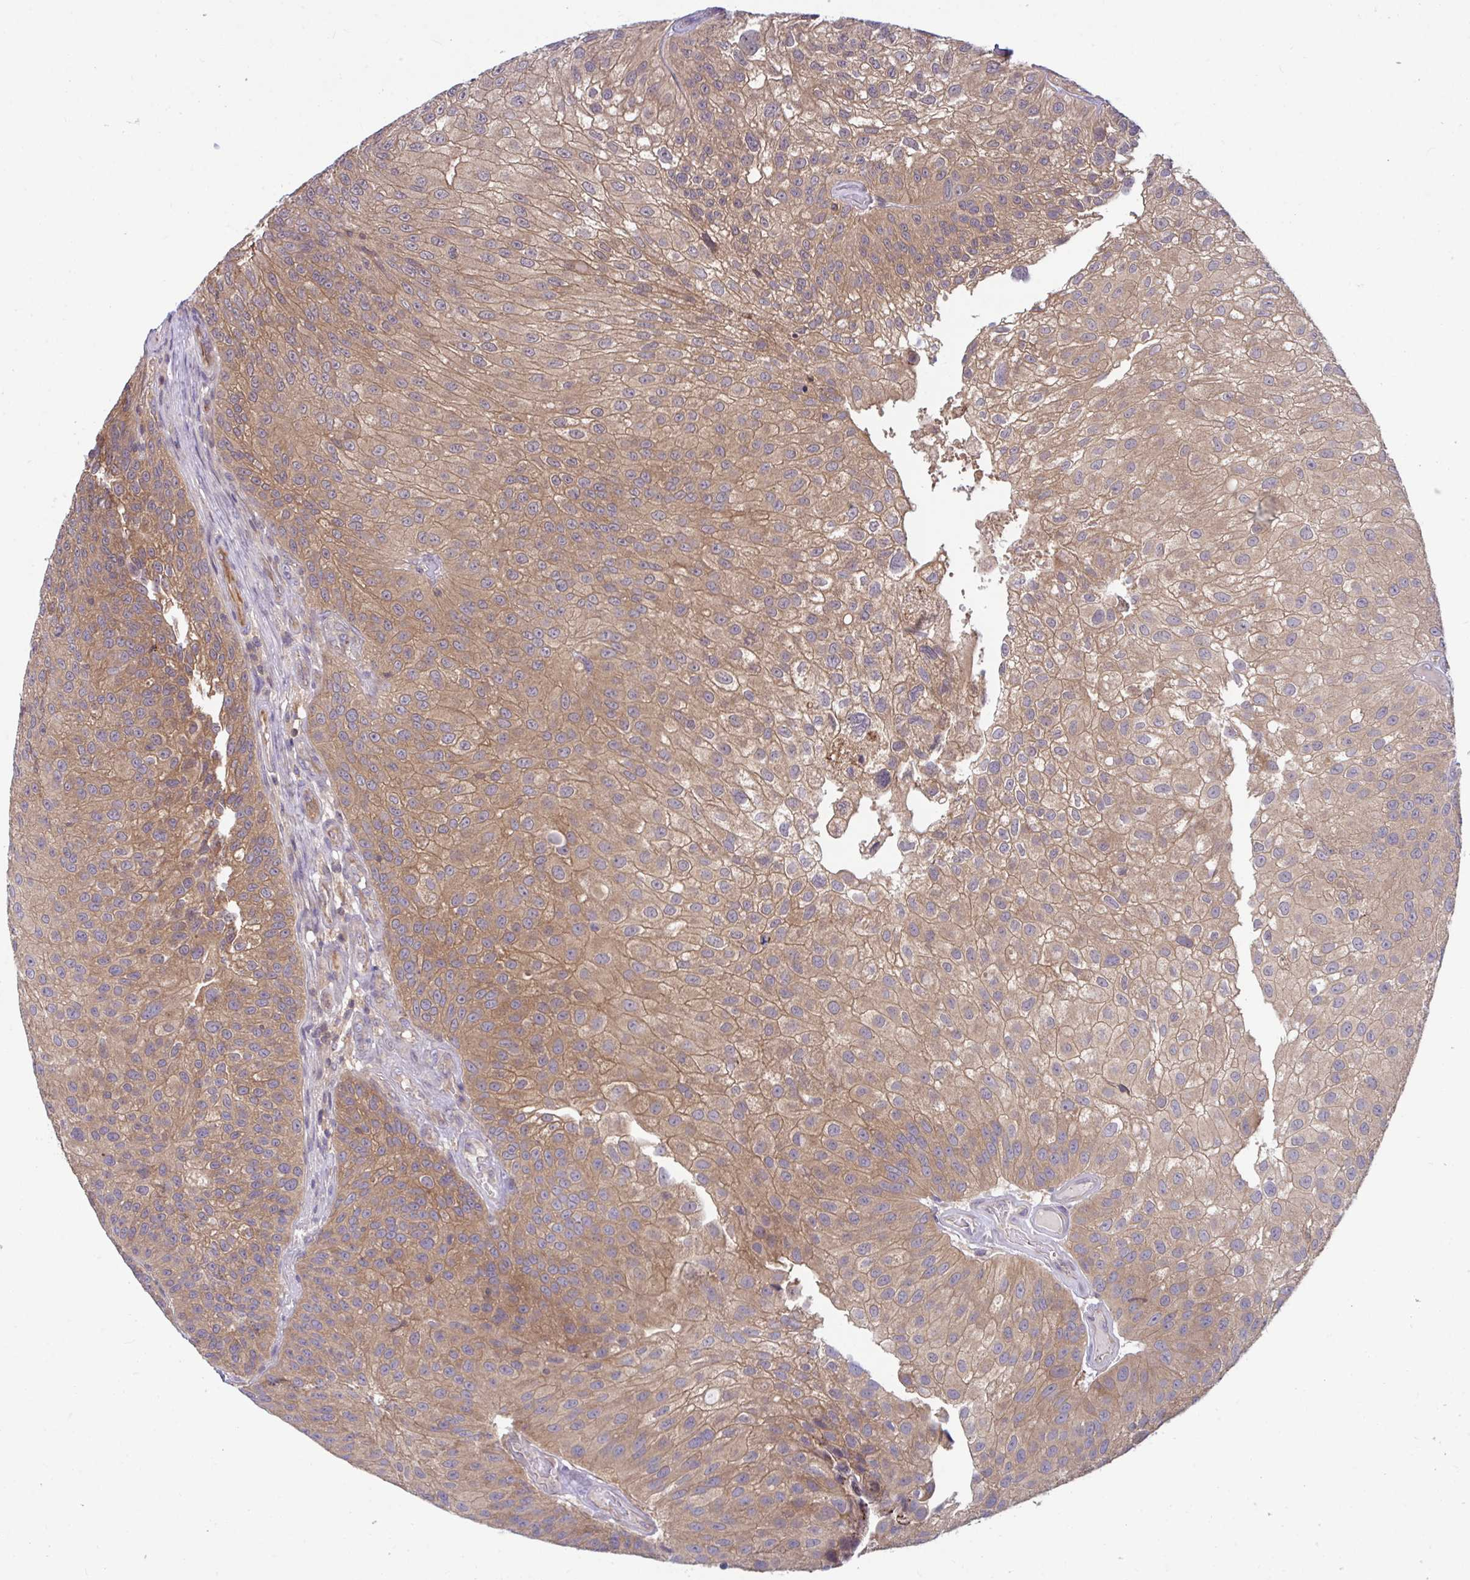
{"staining": {"intensity": "moderate", "quantity": ">75%", "location": "cytoplasmic/membranous"}, "tissue": "urothelial cancer", "cell_type": "Tumor cells", "image_type": "cancer", "snomed": [{"axis": "morphology", "description": "Urothelial carcinoma, NOS"}, {"axis": "topography", "description": "Urinary bladder"}], "caption": "Urothelial cancer tissue displays moderate cytoplasmic/membranous expression in approximately >75% of tumor cells, visualized by immunohistochemistry.", "gene": "IST1", "patient": {"sex": "male", "age": 87}}